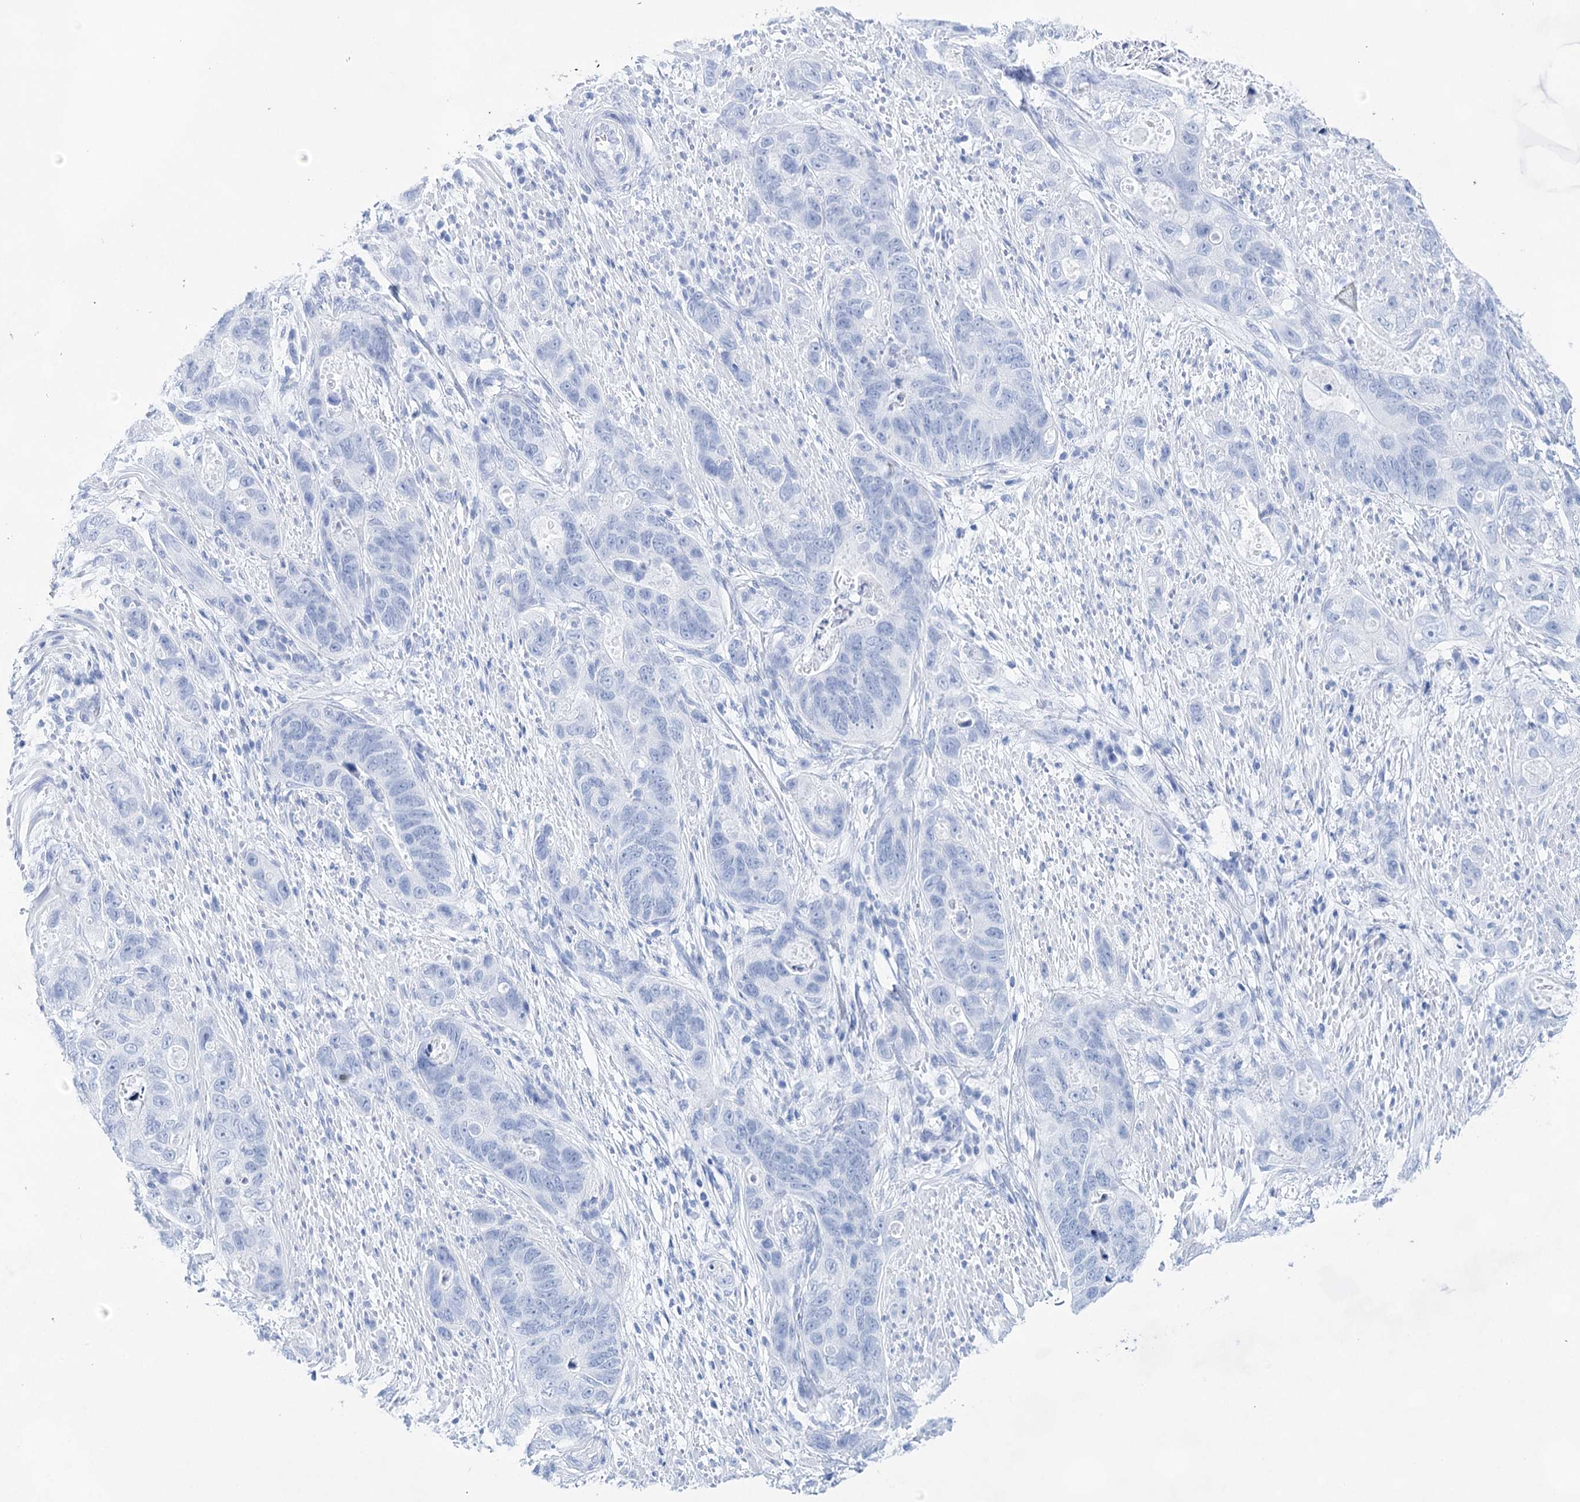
{"staining": {"intensity": "negative", "quantity": "none", "location": "none"}, "tissue": "stomach cancer", "cell_type": "Tumor cells", "image_type": "cancer", "snomed": [{"axis": "morphology", "description": "Adenocarcinoma, NOS"}, {"axis": "topography", "description": "Stomach"}], "caption": "DAB immunohistochemical staining of human adenocarcinoma (stomach) reveals no significant expression in tumor cells.", "gene": "LALBA", "patient": {"sex": "female", "age": 89}}